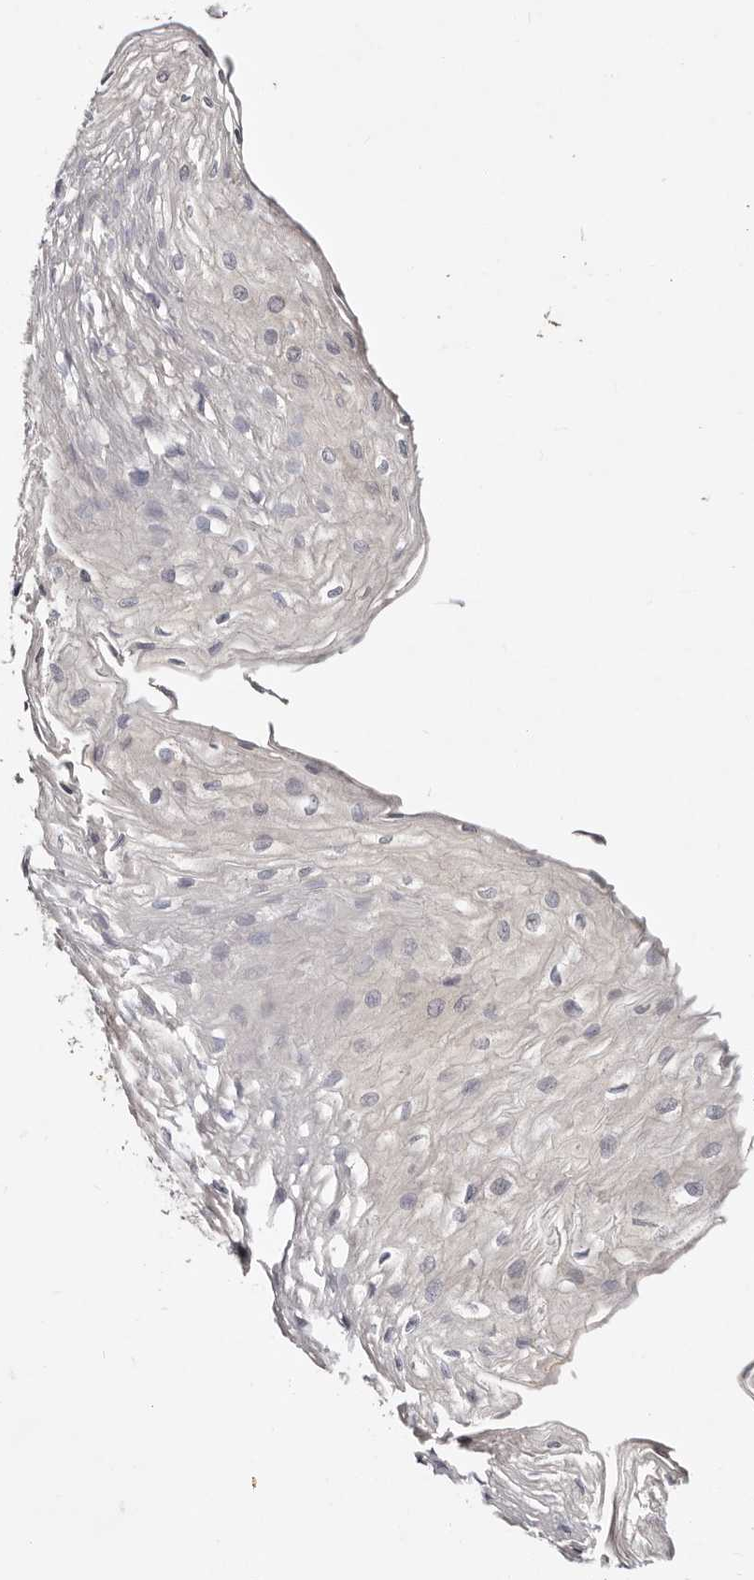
{"staining": {"intensity": "weak", "quantity": "<25%", "location": "cytoplasmic/membranous"}, "tissue": "esophagus", "cell_type": "Squamous epithelial cells", "image_type": "normal", "snomed": [{"axis": "morphology", "description": "Normal tissue, NOS"}, {"axis": "topography", "description": "Esophagus"}], "caption": "Immunohistochemistry (IHC) of normal esophagus demonstrates no staining in squamous epithelial cells.", "gene": "MRPS33", "patient": {"sex": "female", "age": 66}}